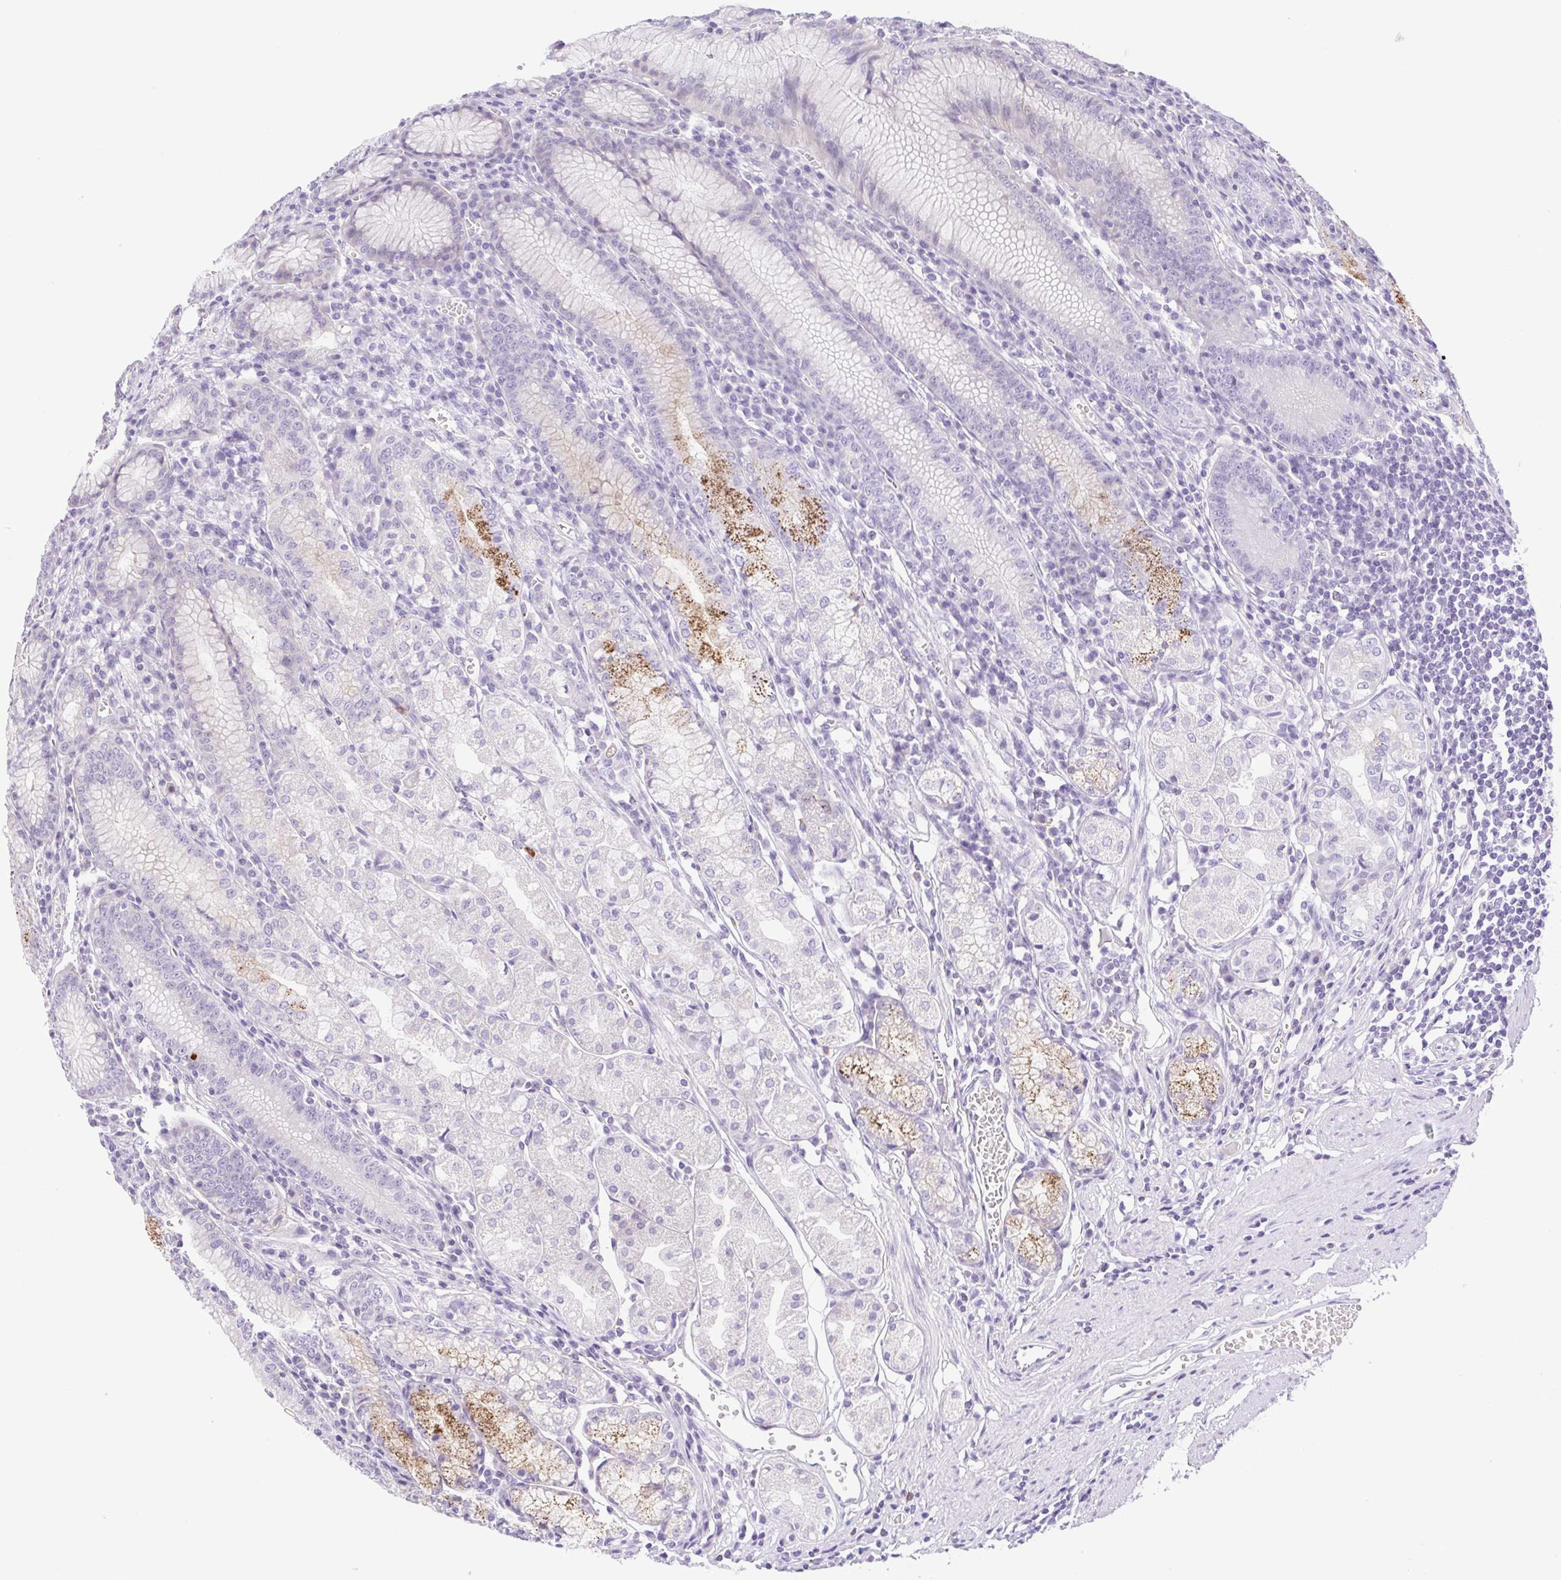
{"staining": {"intensity": "moderate", "quantity": "<25%", "location": "cytoplasmic/membranous"}, "tissue": "stomach", "cell_type": "Glandular cells", "image_type": "normal", "snomed": [{"axis": "morphology", "description": "Normal tissue, NOS"}, {"axis": "topography", "description": "Stomach"}], "caption": "IHC (DAB (3,3'-diaminobenzidine)) staining of benign stomach displays moderate cytoplasmic/membranous protein positivity in about <25% of glandular cells.", "gene": "FAM177B", "patient": {"sex": "male", "age": 55}}